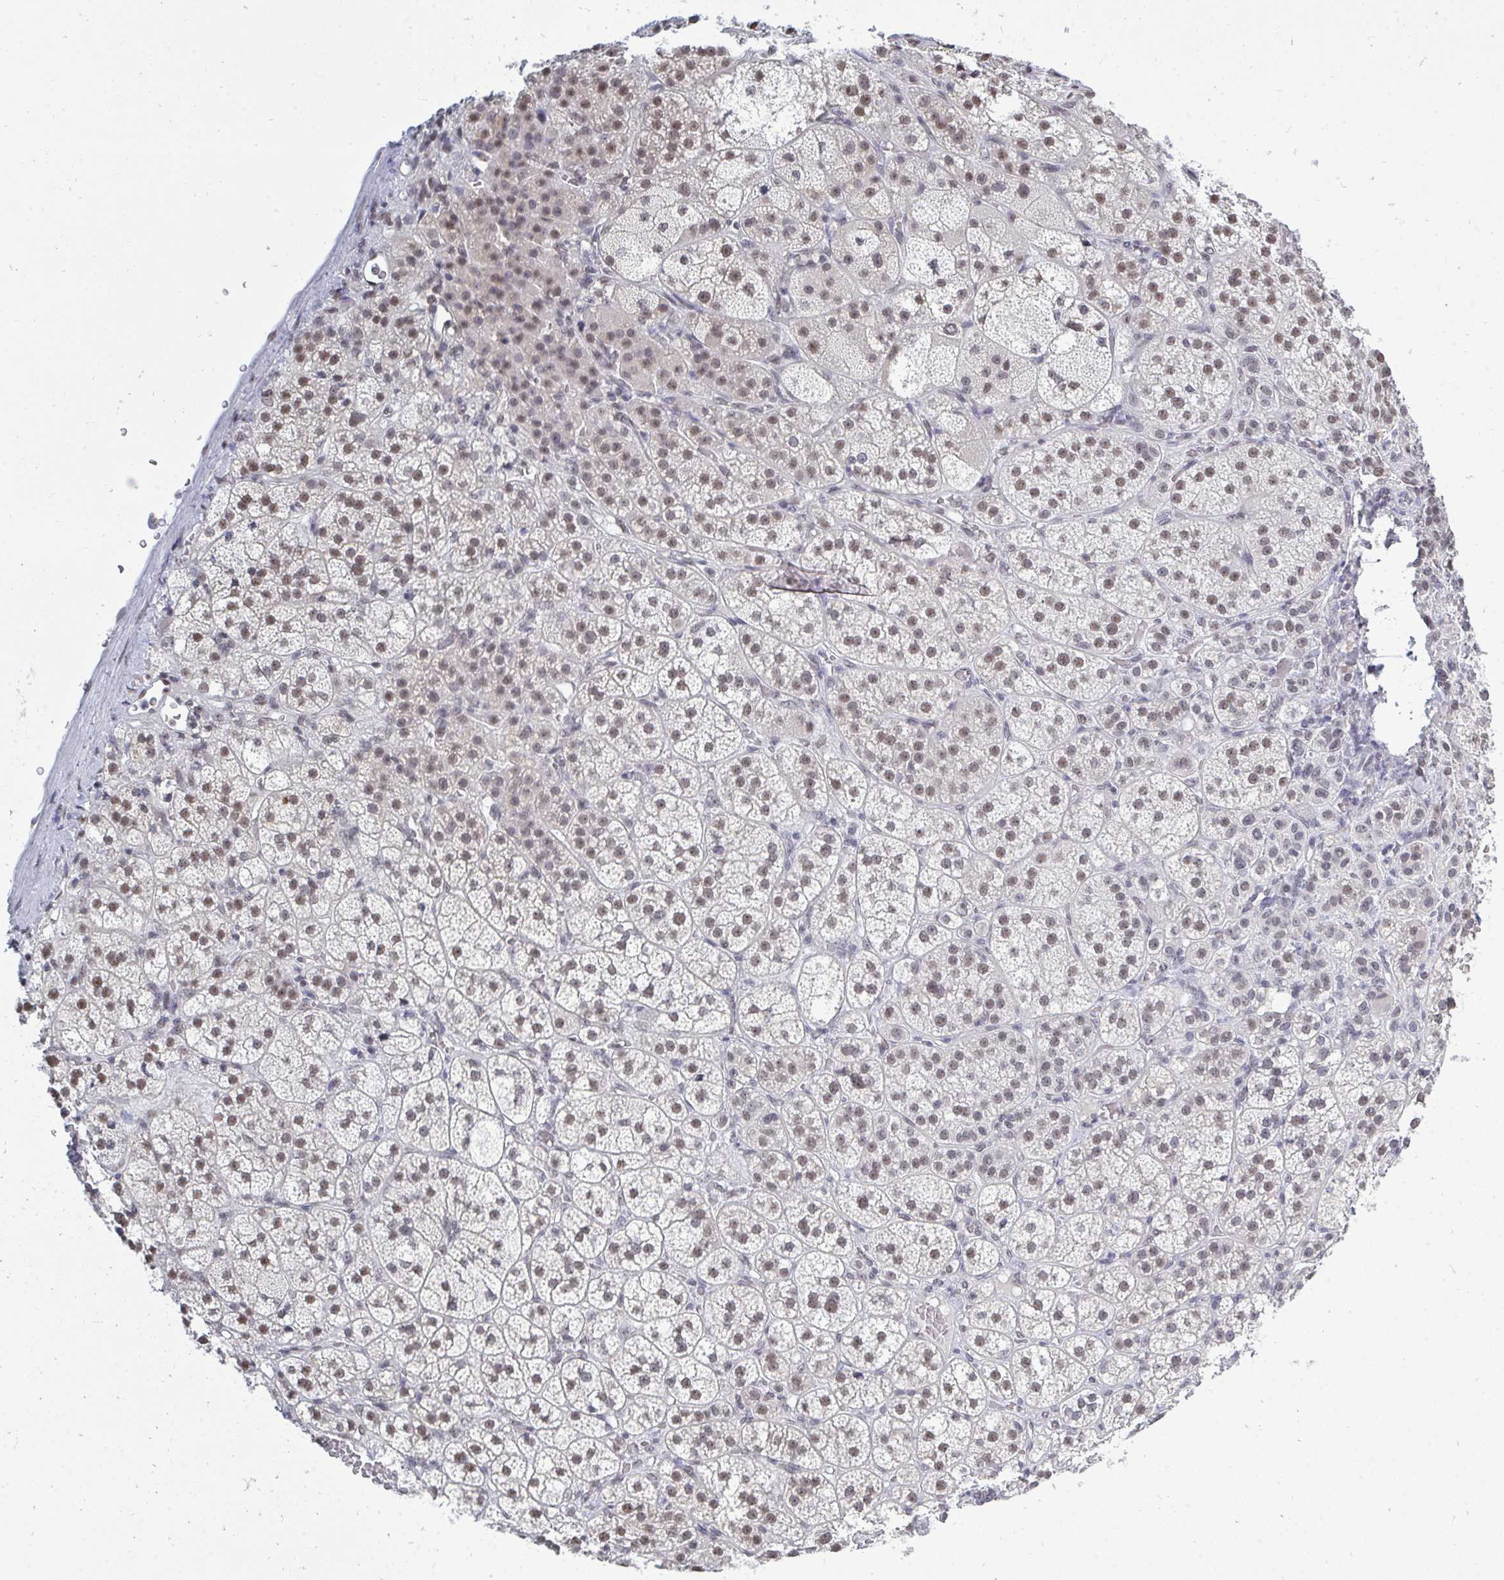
{"staining": {"intensity": "moderate", "quantity": ">75%", "location": "nuclear"}, "tissue": "adrenal gland", "cell_type": "Glandular cells", "image_type": "normal", "snomed": [{"axis": "morphology", "description": "Normal tissue, NOS"}, {"axis": "topography", "description": "Adrenal gland"}], "caption": "Protein staining by immunohistochemistry (IHC) demonstrates moderate nuclear staining in about >75% of glandular cells in normal adrenal gland.", "gene": "TRIP12", "patient": {"sex": "female", "age": 60}}